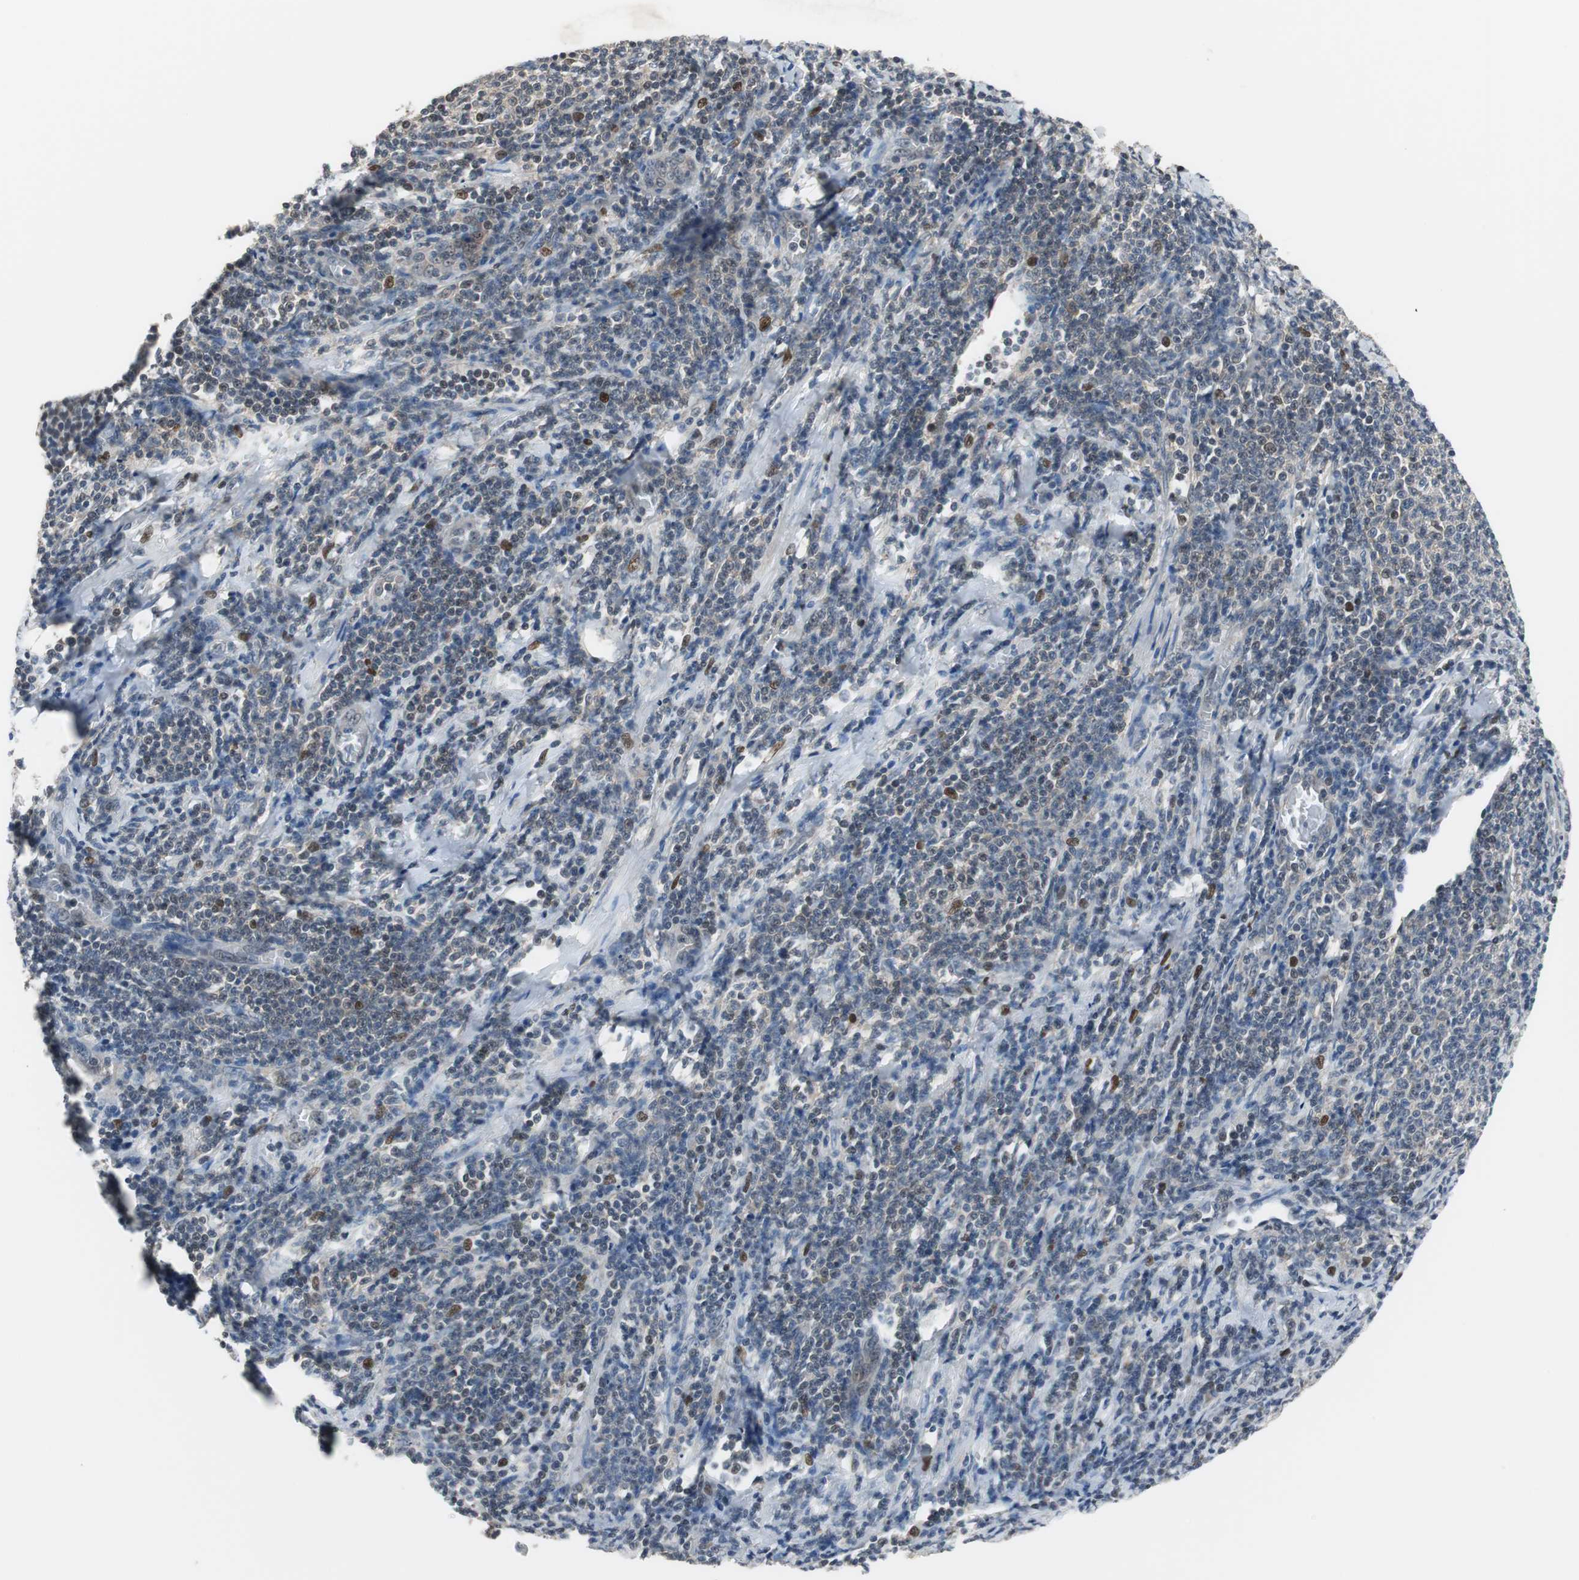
{"staining": {"intensity": "weak", "quantity": "25%-75%", "location": "nuclear"}, "tissue": "lymphoma", "cell_type": "Tumor cells", "image_type": "cancer", "snomed": [{"axis": "morphology", "description": "Malignant lymphoma, non-Hodgkin's type, Low grade"}, {"axis": "topography", "description": "Lymph node"}], "caption": "A micrograph of lymphoma stained for a protein displays weak nuclear brown staining in tumor cells. The staining was performed using DAB (3,3'-diaminobenzidine) to visualize the protein expression in brown, while the nuclei were stained in blue with hematoxylin (Magnification: 20x).", "gene": "MAFB", "patient": {"sex": "male", "age": 66}}